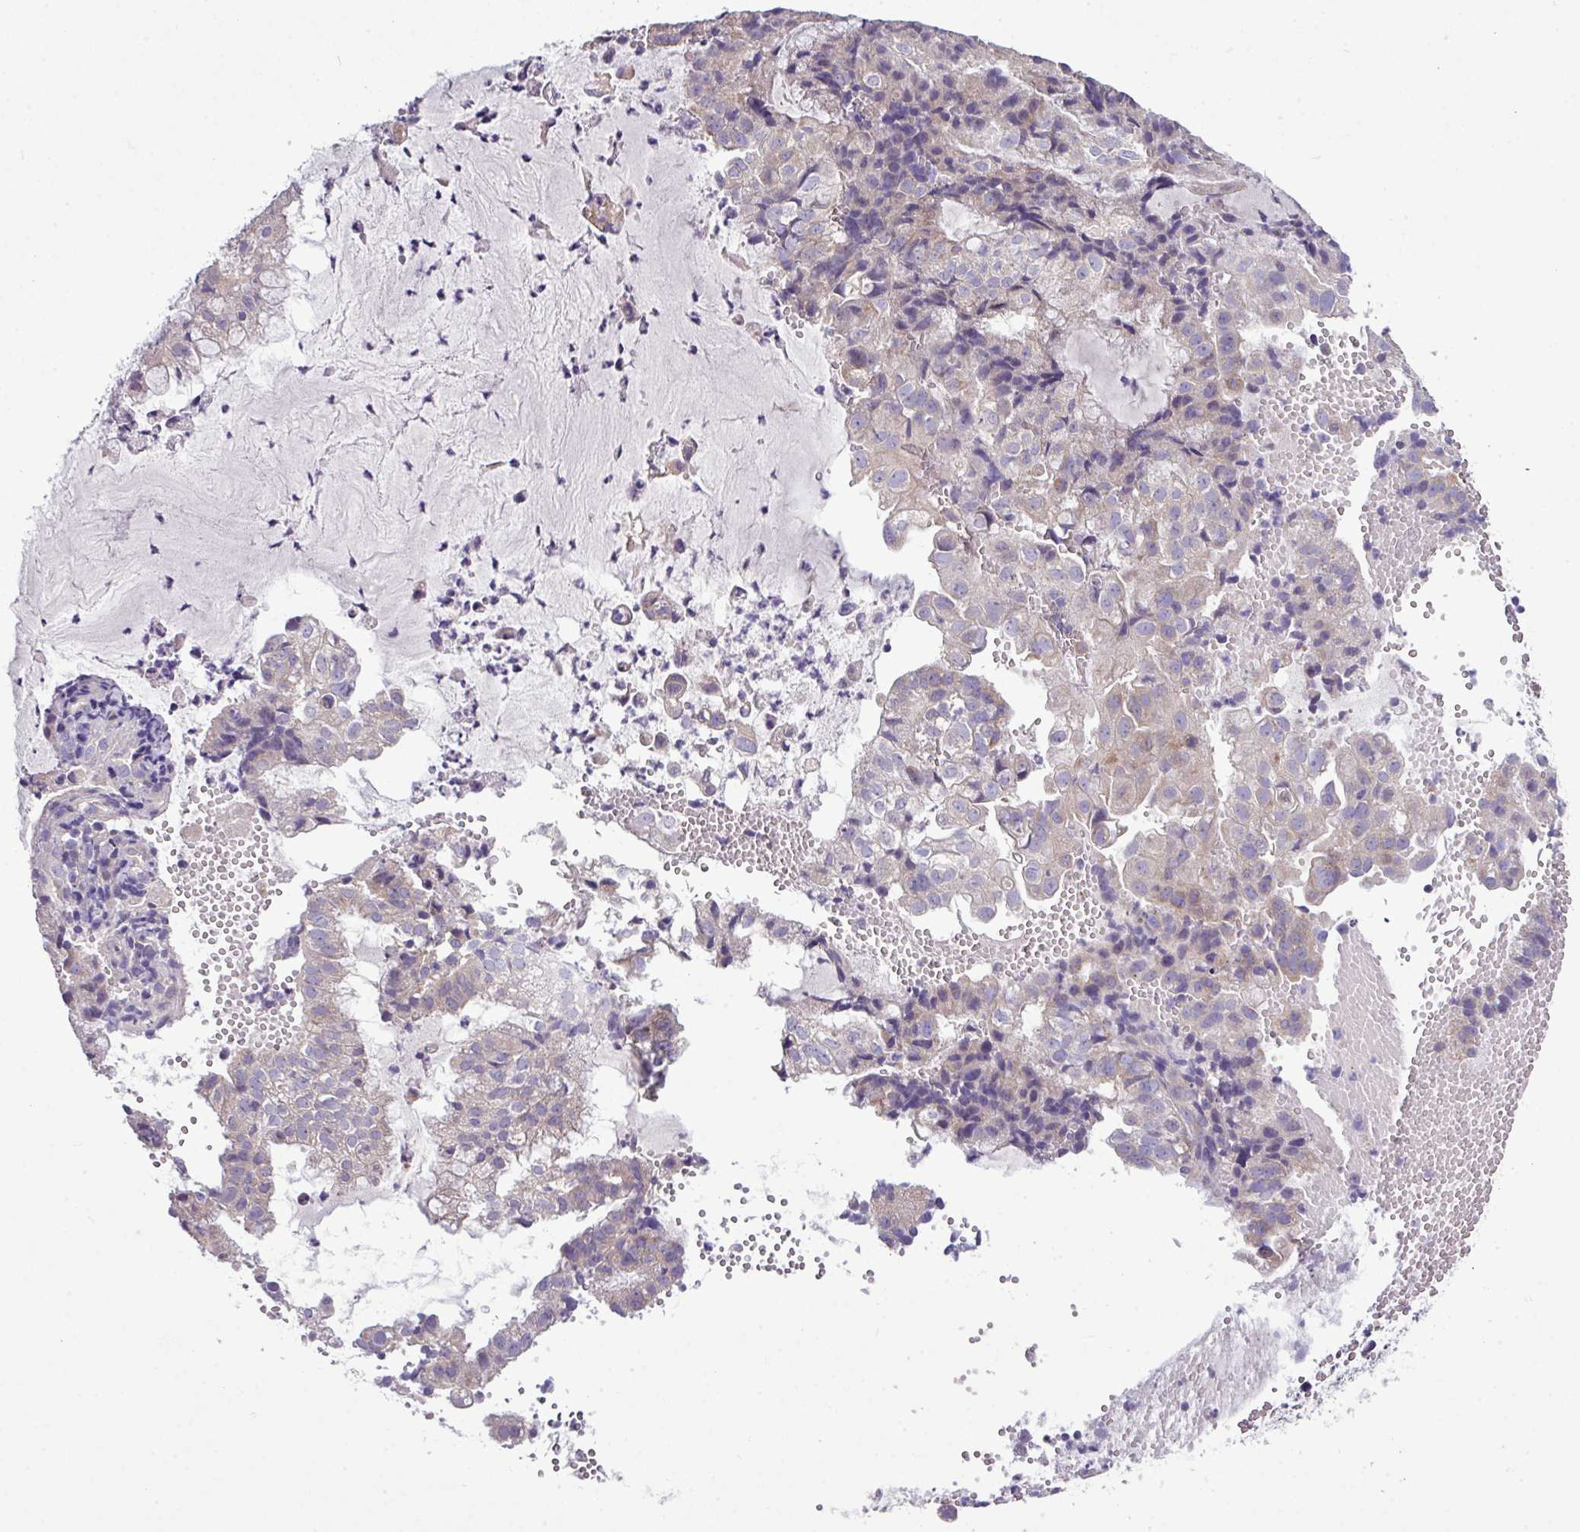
{"staining": {"intensity": "weak", "quantity": "25%-75%", "location": "cytoplasmic/membranous"}, "tissue": "endometrial cancer", "cell_type": "Tumor cells", "image_type": "cancer", "snomed": [{"axis": "morphology", "description": "Adenocarcinoma, NOS"}, {"axis": "topography", "description": "Endometrium"}], "caption": "High-power microscopy captured an immunohistochemistry (IHC) image of endometrial adenocarcinoma, revealing weak cytoplasmic/membranous staining in approximately 25%-75% of tumor cells.", "gene": "AGAP5", "patient": {"sex": "female", "age": 76}}